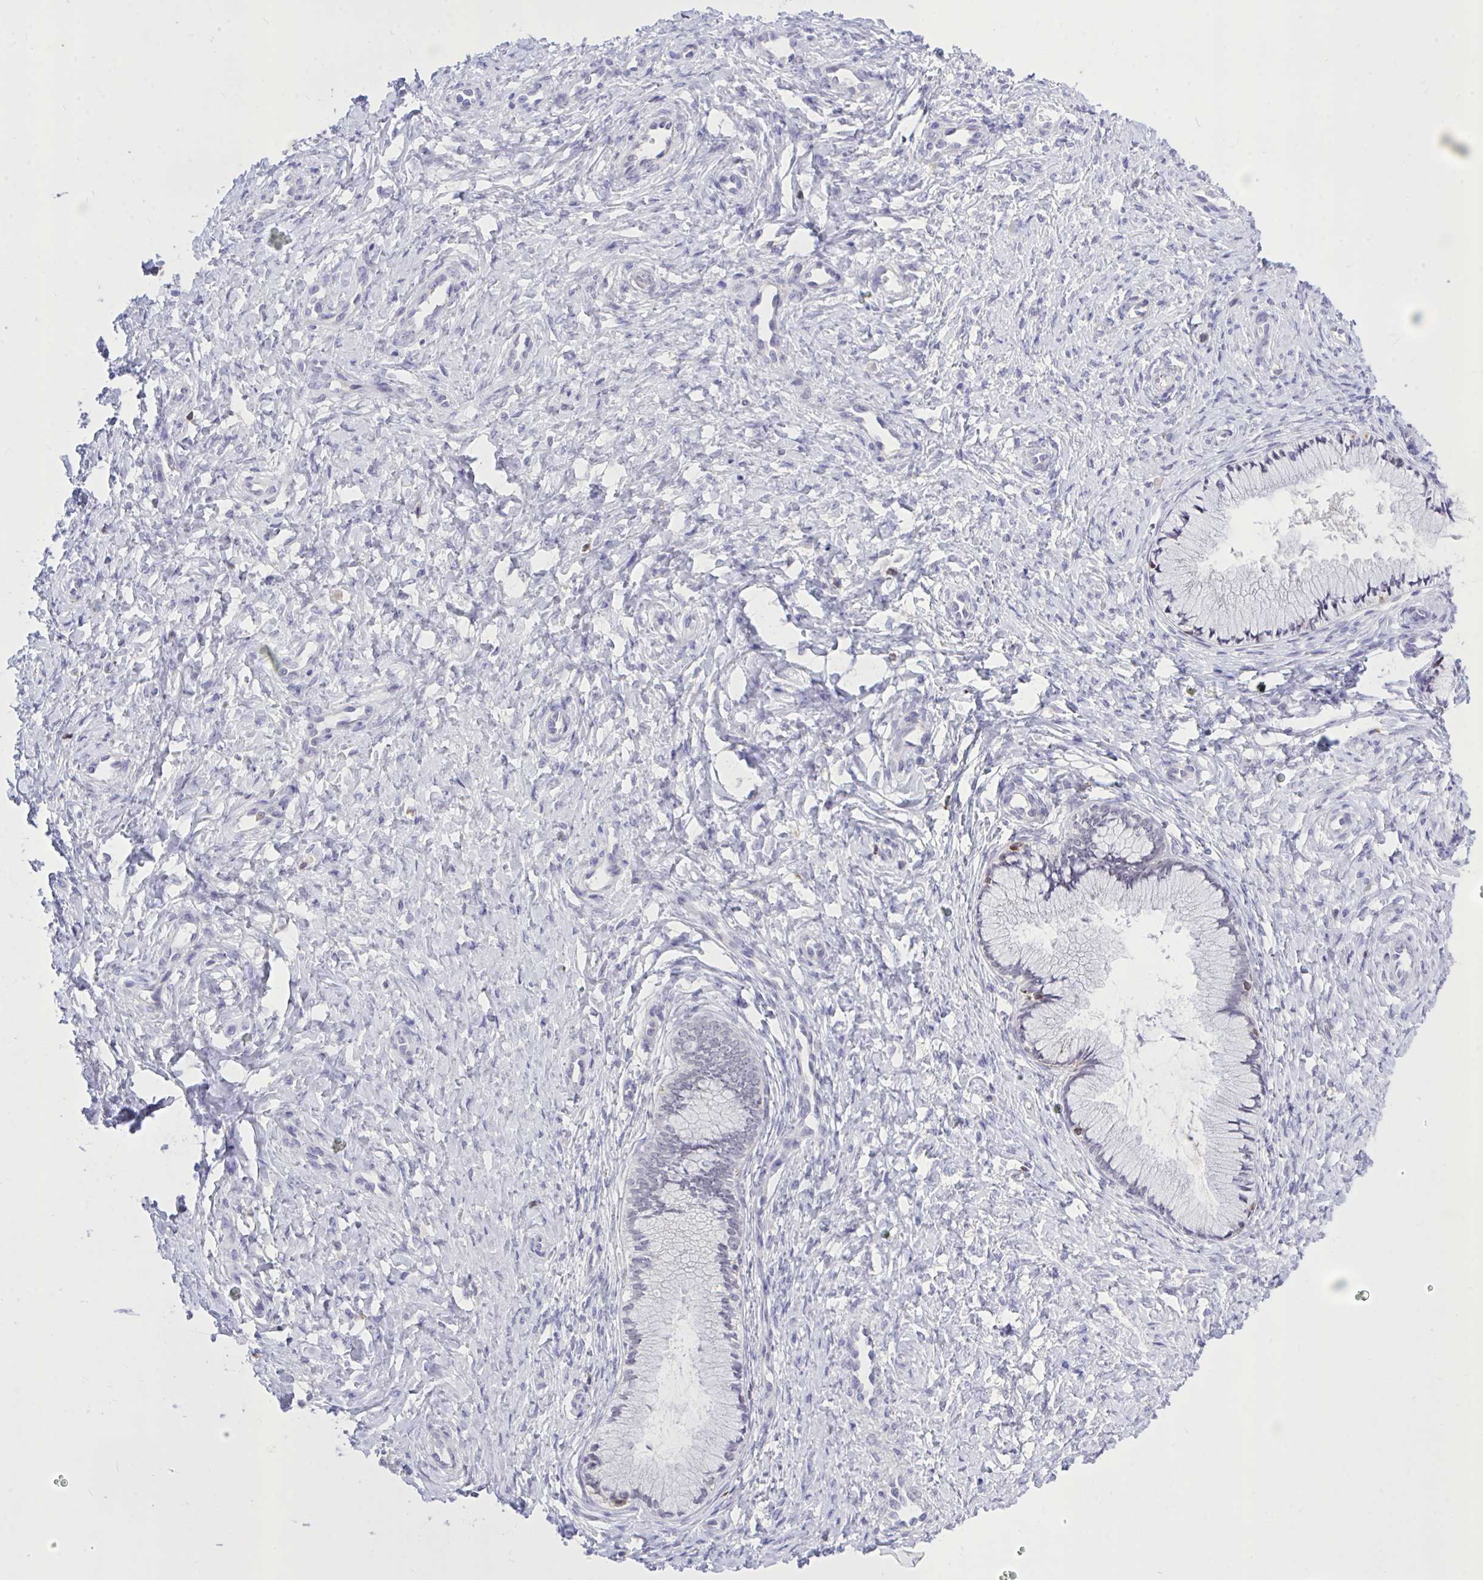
{"staining": {"intensity": "negative", "quantity": "none", "location": "none"}, "tissue": "cervix", "cell_type": "Glandular cells", "image_type": "normal", "snomed": [{"axis": "morphology", "description": "Normal tissue, NOS"}, {"axis": "topography", "description": "Cervix"}], "caption": "Immunohistochemistry (IHC) of unremarkable human cervix shows no expression in glandular cells. Brightfield microscopy of immunohistochemistry (IHC) stained with DAB (brown) and hematoxylin (blue), captured at high magnification.", "gene": "CXCL8", "patient": {"sex": "female", "age": 37}}